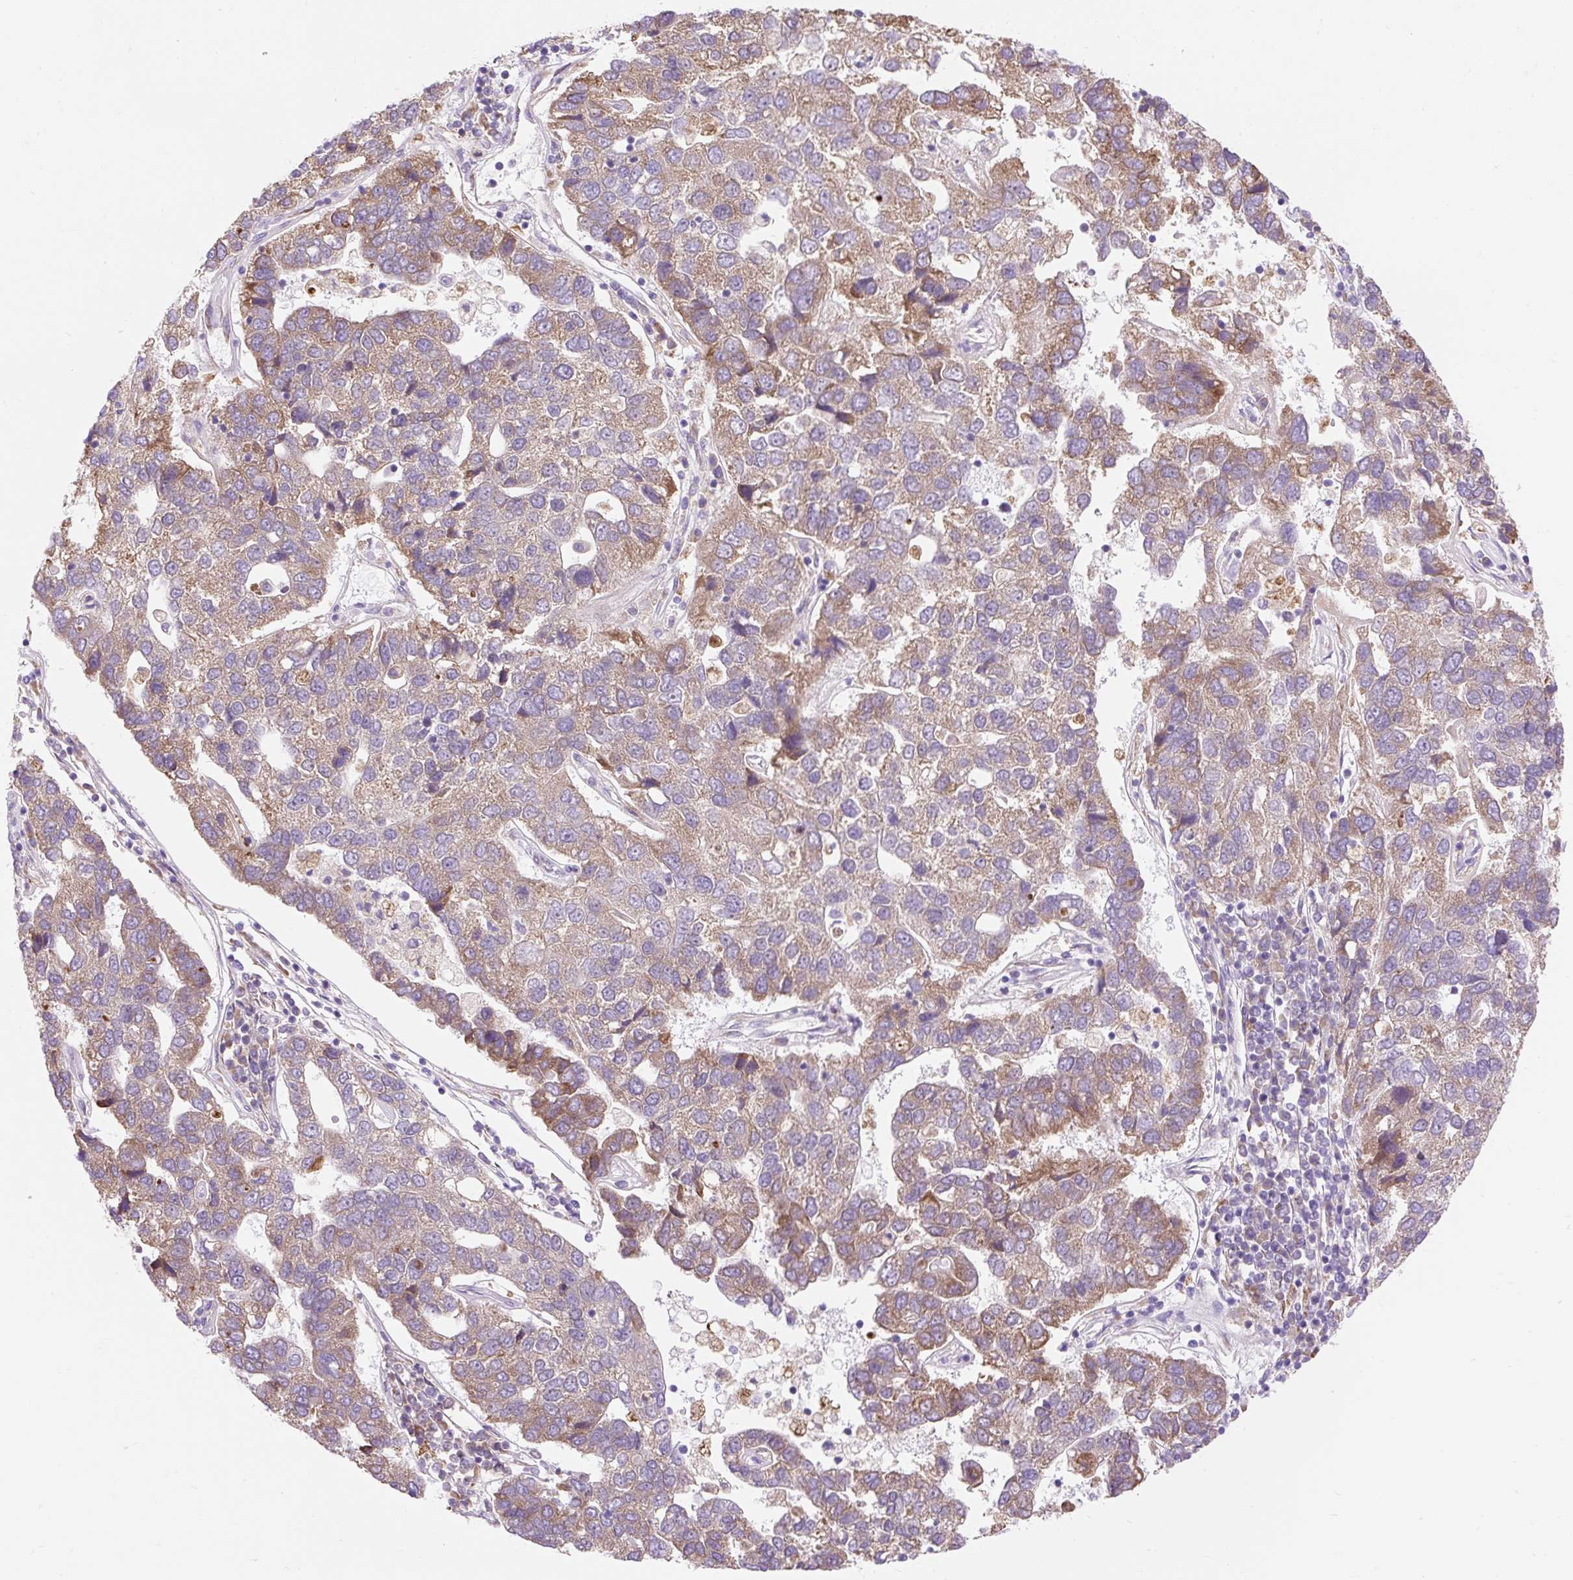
{"staining": {"intensity": "moderate", "quantity": "25%-75%", "location": "cytoplasmic/membranous"}, "tissue": "pancreatic cancer", "cell_type": "Tumor cells", "image_type": "cancer", "snomed": [{"axis": "morphology", "description": "Adenocarcinoma, NOS"}, {"axis": "topography", "description": "Pancreas"}], "caption": "Protein staining reveals moderate cytoplasmic/membranous positivity in about 25%-75% of tumor cells in pancreatic cancer (adenocarcinoma).", "gene": "GPR45", "patient": {"sex": "female", "age": 61}}